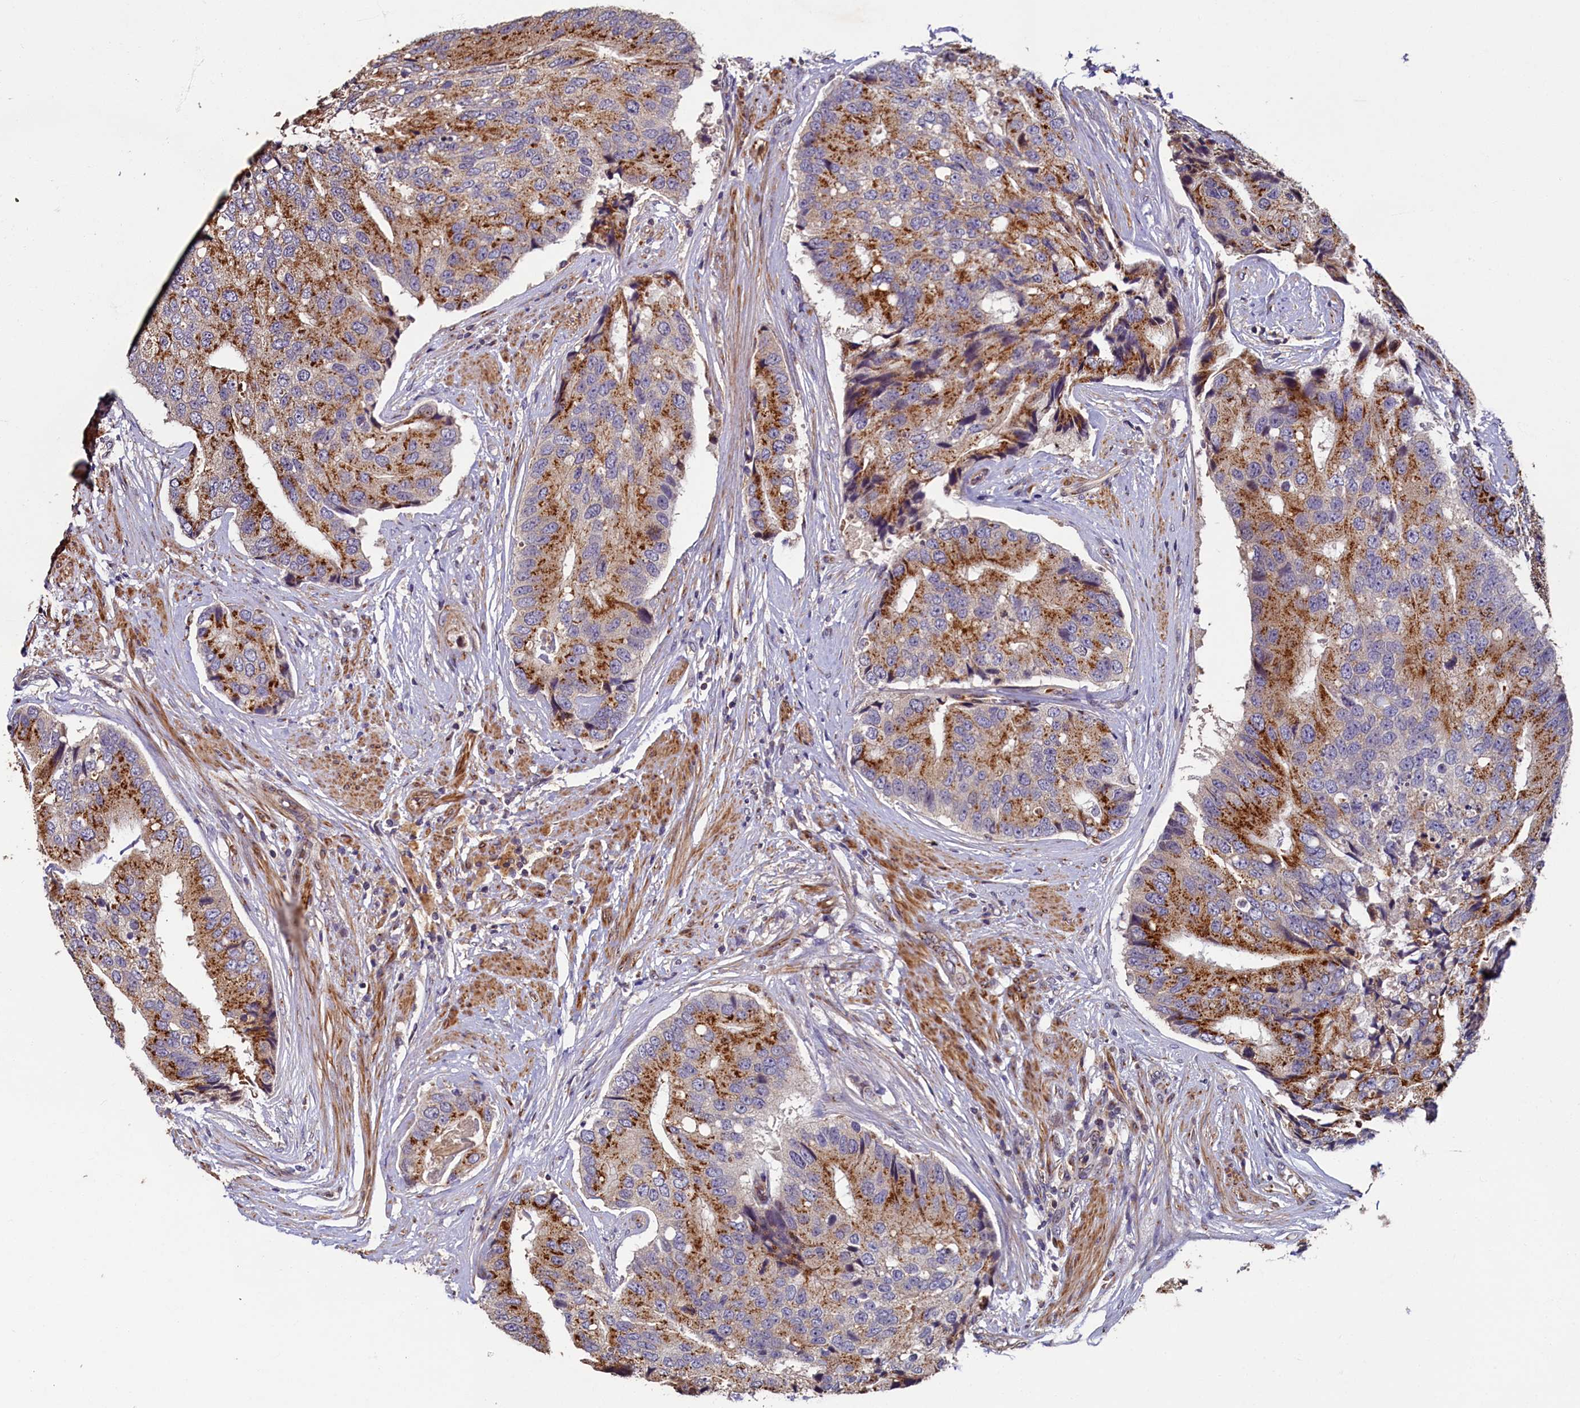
{"staining": {"intensity": "strong", "quantity": ">75%", "location": "cytoplasmic/membranous"}, "tissue": "prostate cancer", "cell_type": "Tumor cells", "image_type": "cancer", "snomed": [{"axis": "morphology", "description": "Adenocarcinoma, High grade"}, {"axis": "topography", "description": "Prostate"}], "caption": "This micrograph demonstrates high-grade adenocarcinoma (prostate) stained with immunohistochemistry (IHC) to label a protein in brown. The cytoplasmic/membranous of tumor cells show strong positivity for the protein. Nuclei are counter-stained blue.", "gene": "TMEM181", "patient": {"sex": "male", "age": 70}}